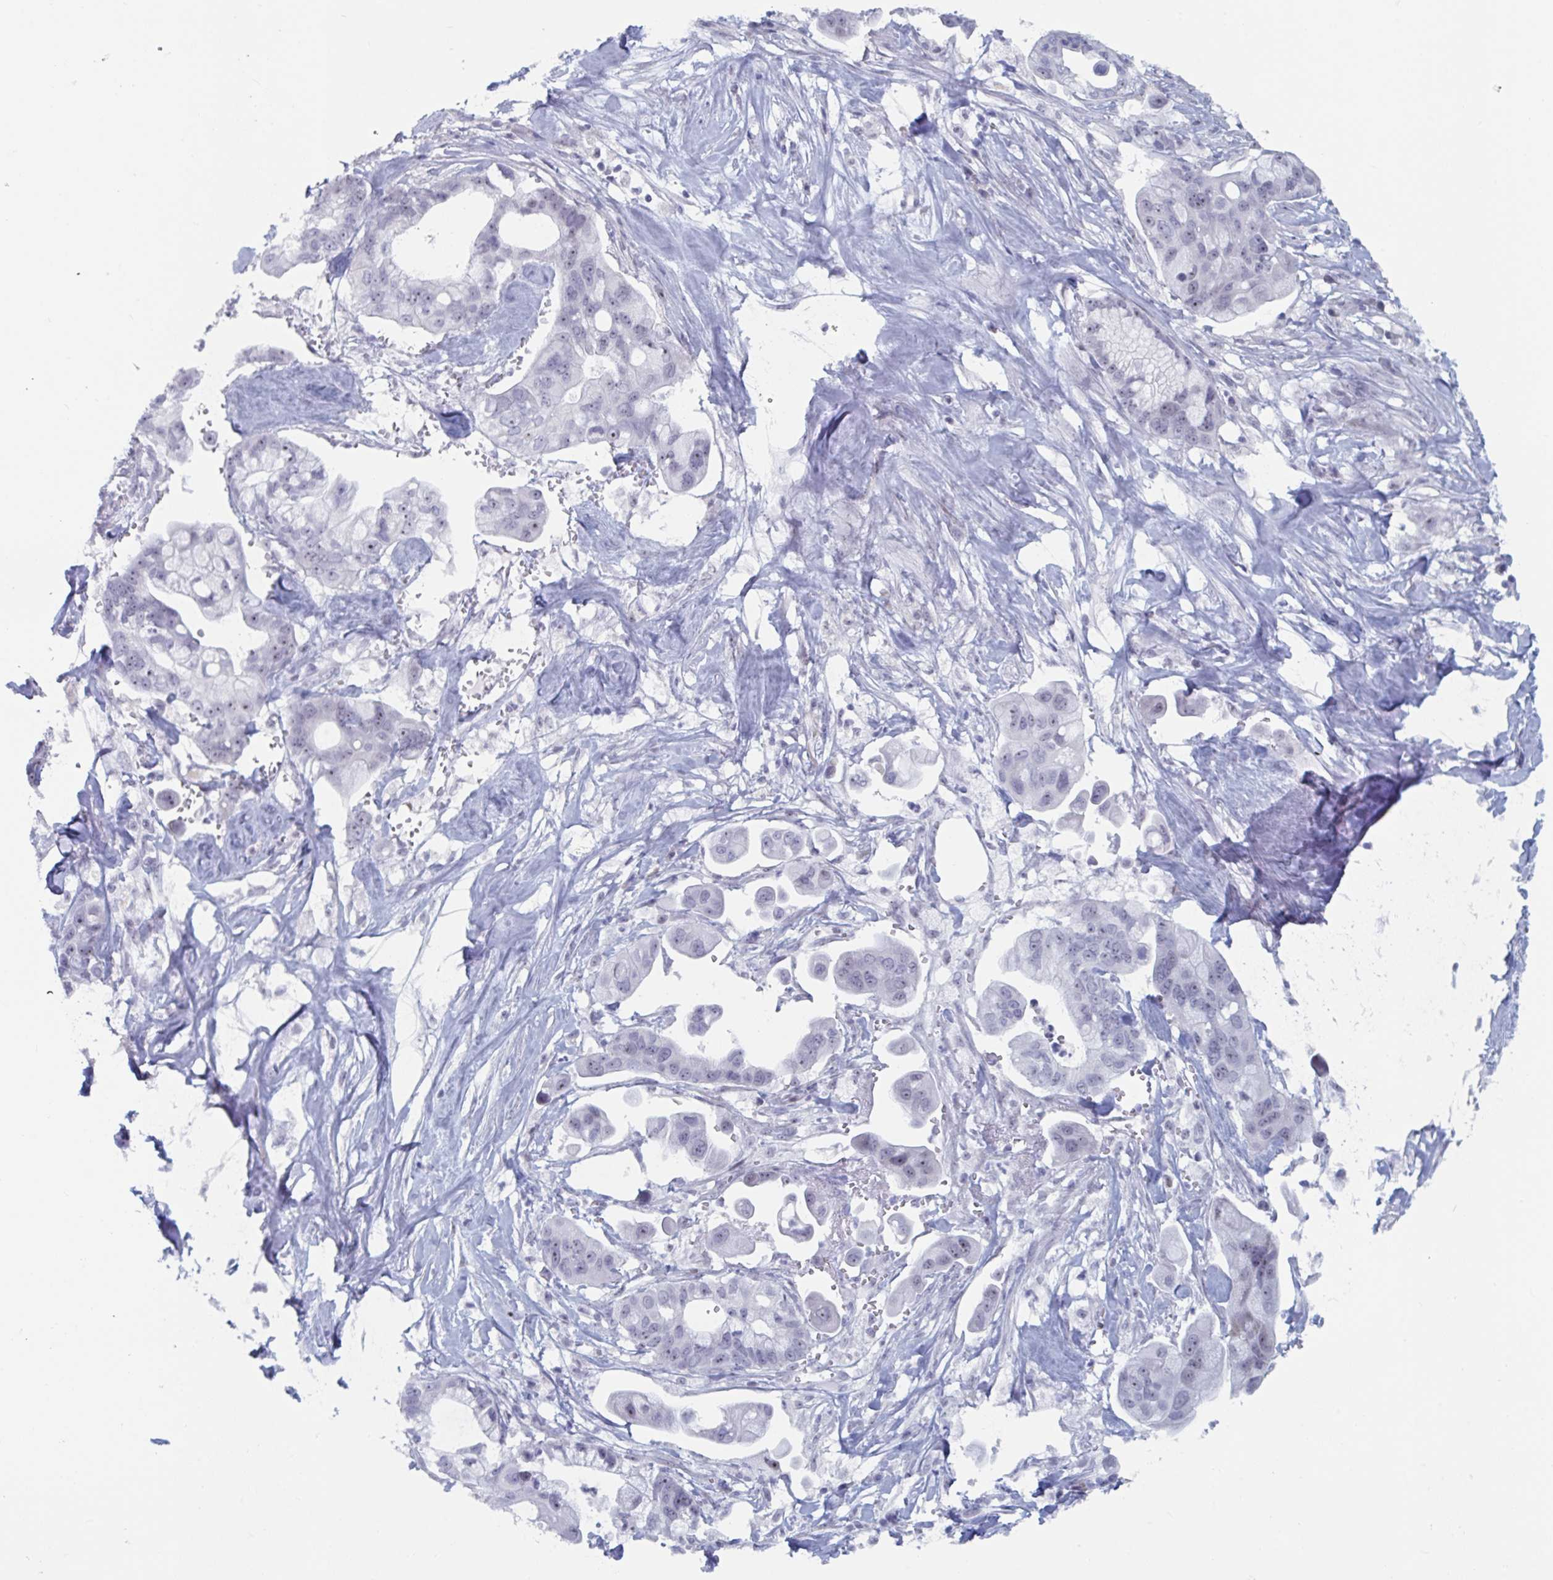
{"staining": {"intensity": "weak", "quantity": "<25%", "location": "nuclear"}, "tissue": "pancreatic cancer", "cell_type": "Tumor cells", "image_type": "cancer", "snomed": [{"axis": "morphology", "description": "Adenocarcinoma, NOS"}, {"axis": "topography", "description": "Pancreas"}], "caption": "Micrograph shows no protein positivity in tumor cells of pancreatic cancer tissue.", "gene": "NR1H2", "patient": {"sex": "male", "age": 68}}